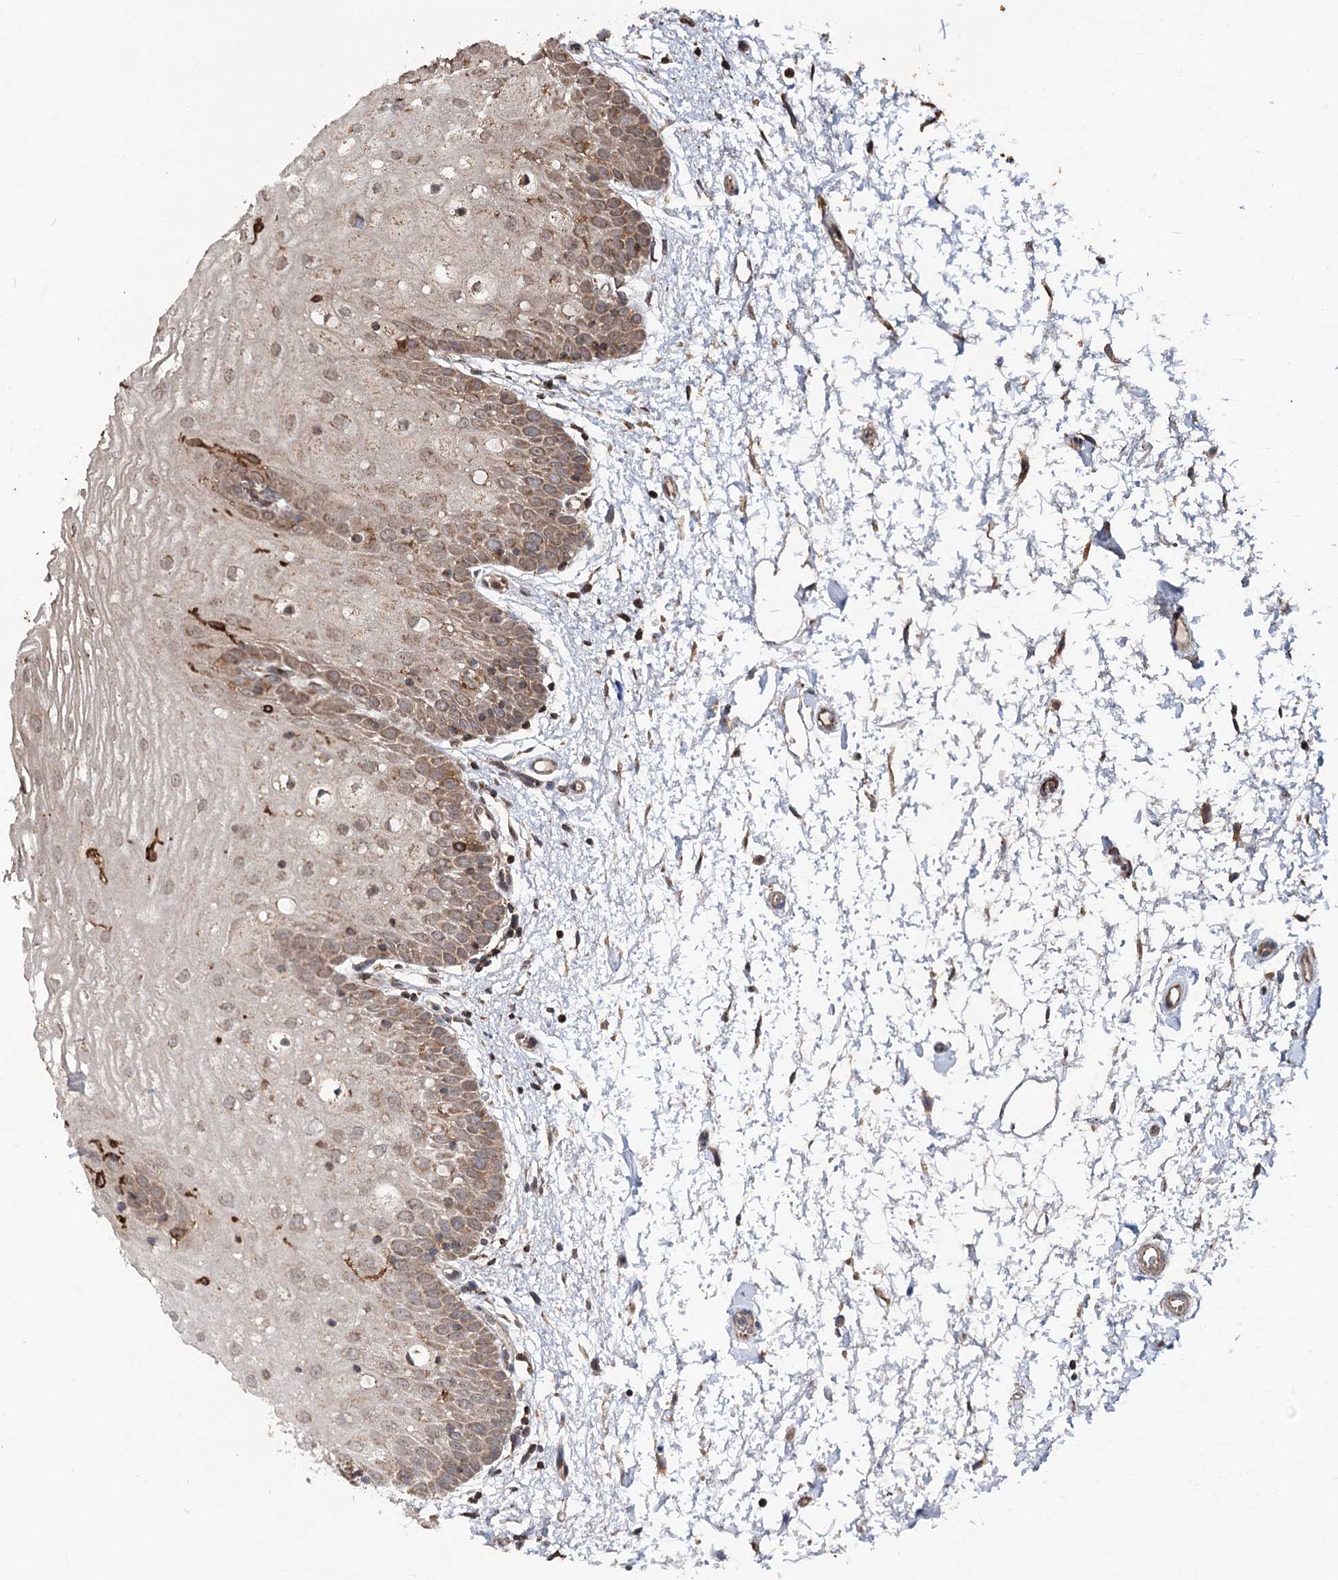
{"staining": {"intensity": "moderate", "quantity": "25%-75%", "location": "cytoplasmic/membranous,nuclear"}, "tissue": "oral mucosa", "cell_type": "Squamous epithelial cells", "image_type": "normal", "snomed": [{"axis": "morphology", "description": "Normal tissue, NOS"}, {"axis": "topography", "description": "Oral tissue"}, {"axis": "topography", "description": "Tounge, NOS"}], "caption": "Moderate cytoplasmic/membranous,nuclear protein staining is appreciated in approximately 25%-75% of squamous epithelial cells in oral mucosa.", "gene": "MINDY3", "patient": {"sex": "female", "age": 73}}